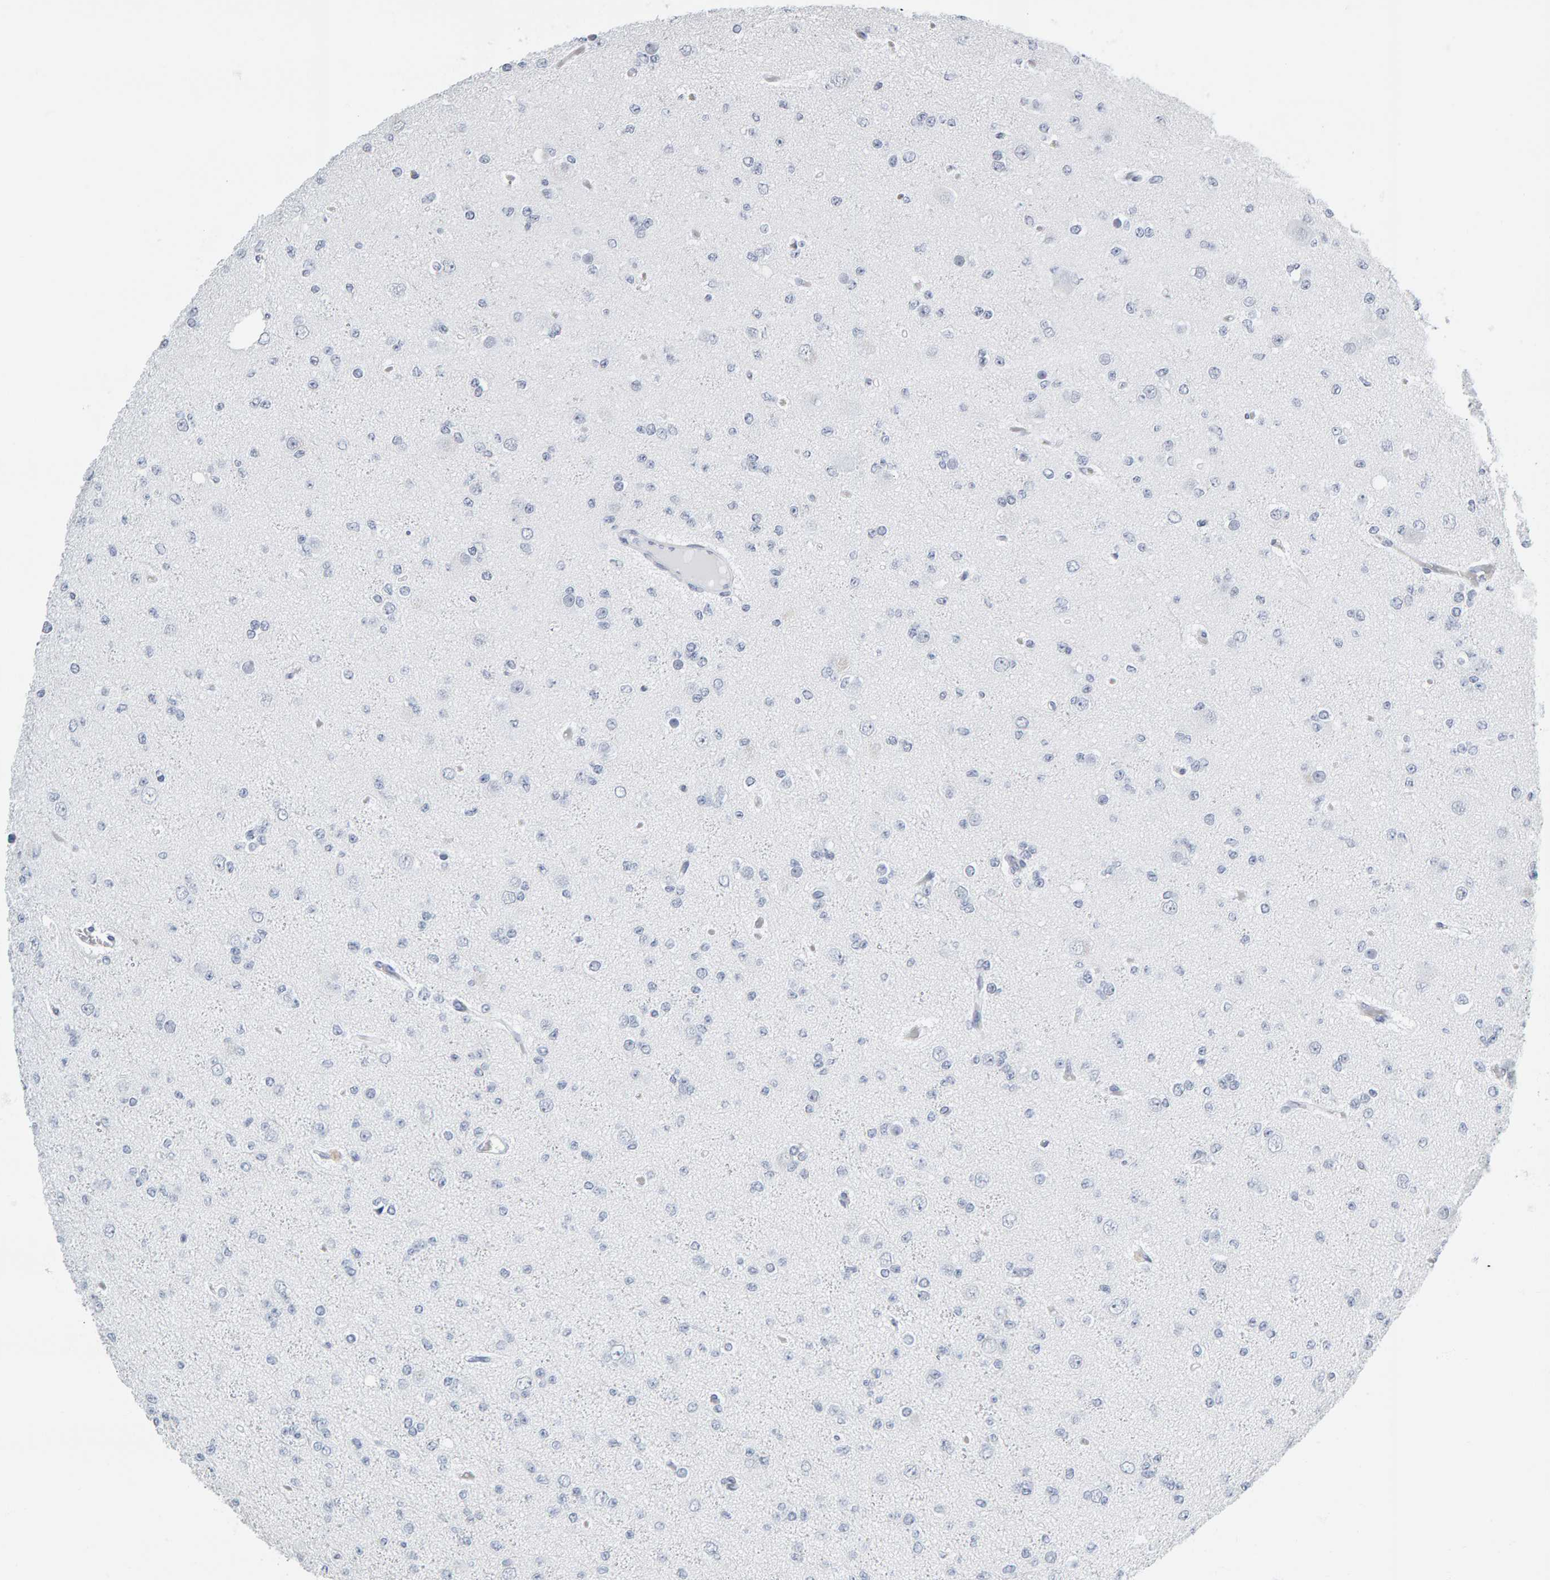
{"staining": {"intensity": "negative", "quantity": "none", "location": "none"}, "tissue": "glioma", "cell_type": "Tumor cells", "image_type": "cancer", "snomed": [{"axis": "morphology", "description": "Glioma, malignant, Low grade"}, {"axis": "topography", "description": "Brain"}], "caption": "A high-resolution histopathology image shows immunohistochemistry staining of glioma, which exhibits no significant expression in tumor cells. The staining is performed using DAB (3,3'-diaminobenzidine) brown chromogen with nuclei counter-stained in using hematoxylin.", "gene": "SPACA3", "patient": {"sex": "female", "age": 22}}